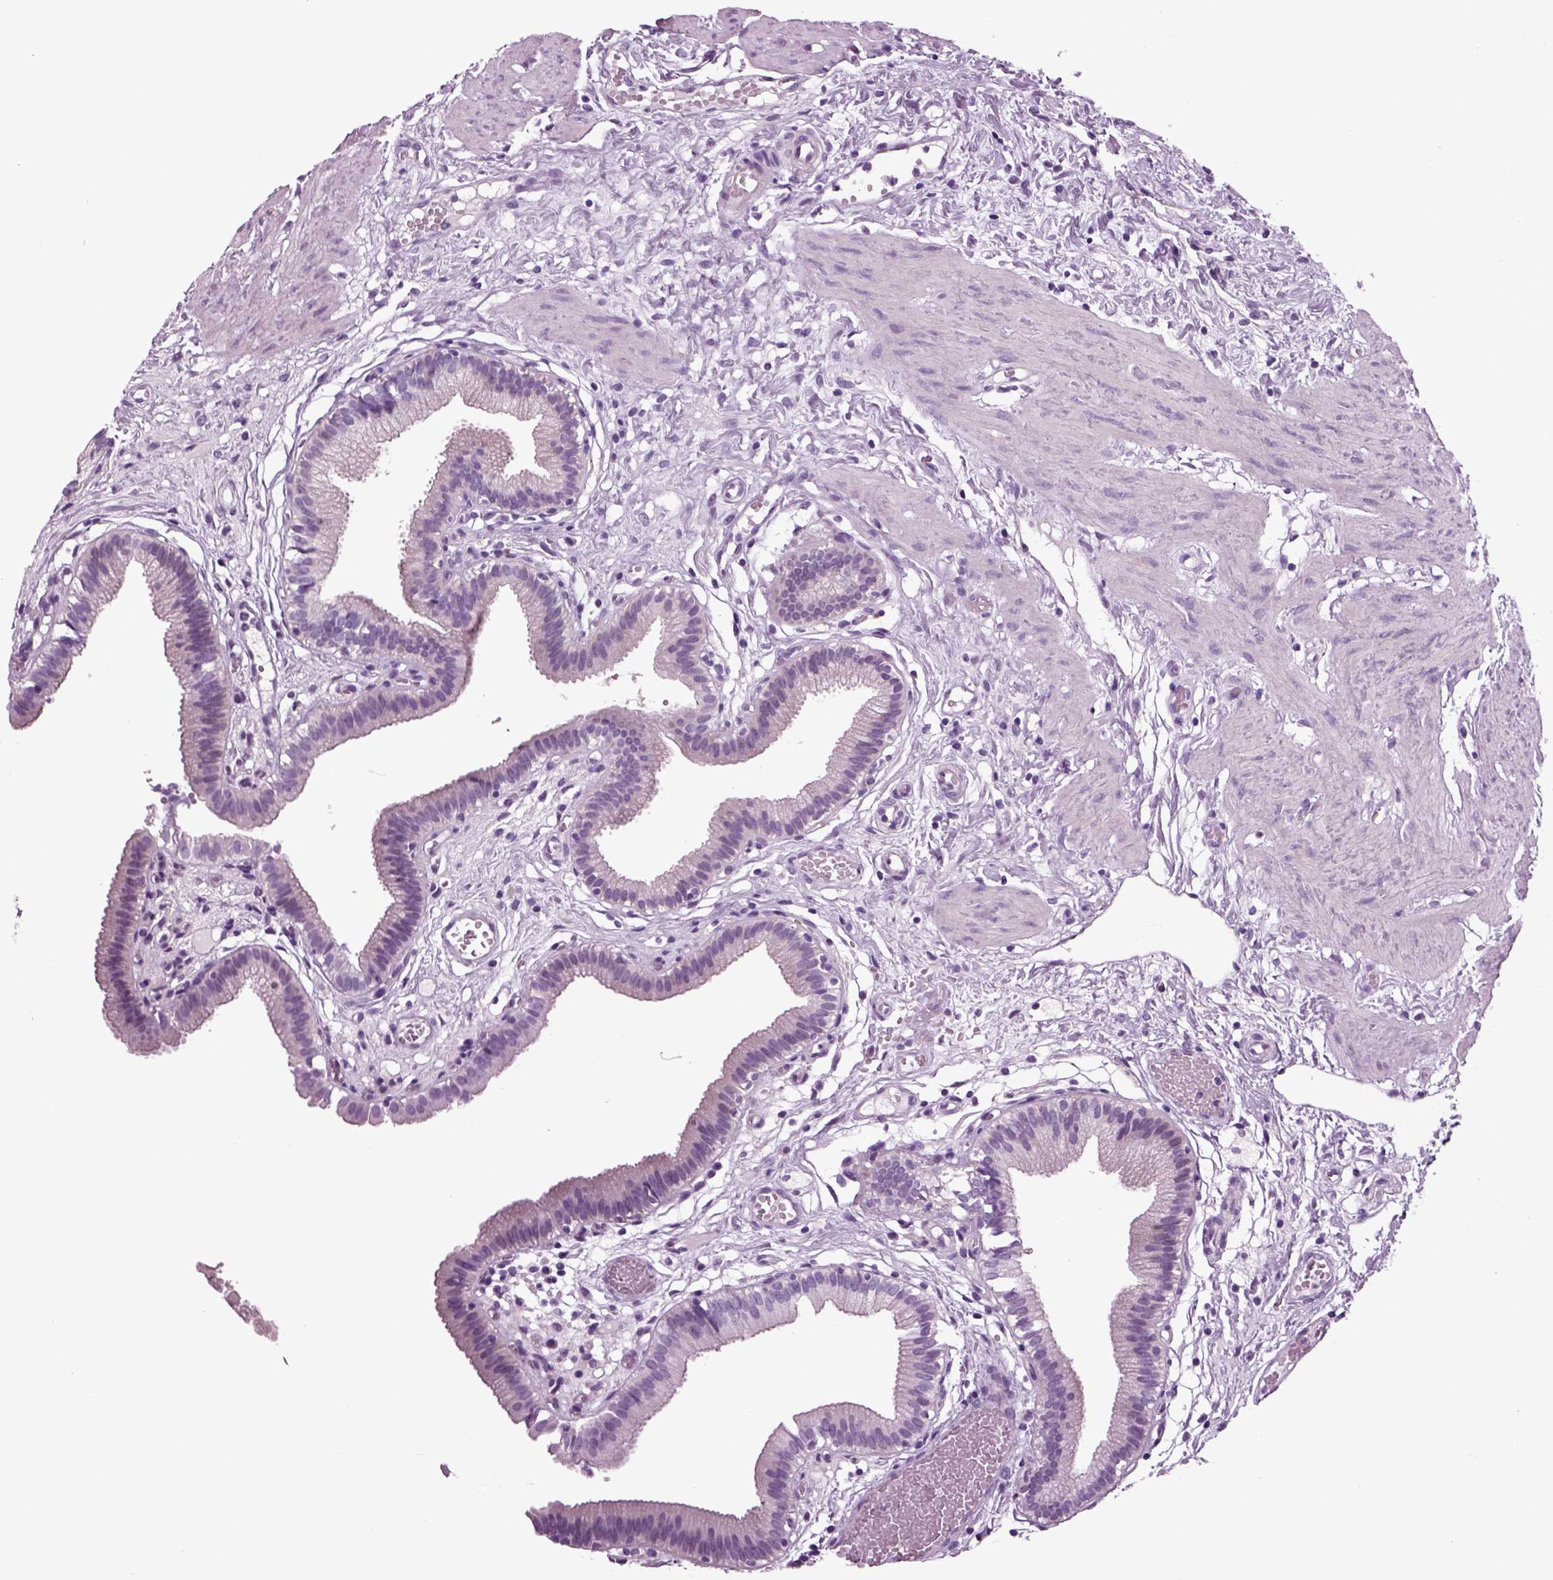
{"staining": {"intensity": "negative", "quantity": "none", "location": "none"}, "tissue": "gallbladder", "cell_type": "Glandular cells", "image_type": "normal", "snomed": [{"axis": "morphology", "description": "Normal tissue, NOS"}, {"axis": "topography", "description": "Gallbladder"}], "caption": "The histopathology image reveals no significant positivity in glandular cells of gallbladder. (Immunohistochemistry, brightfield microscopy, high magnification).", "gene": "ARHGAP11A", "patient": {"sex": "female", "age": 24}}